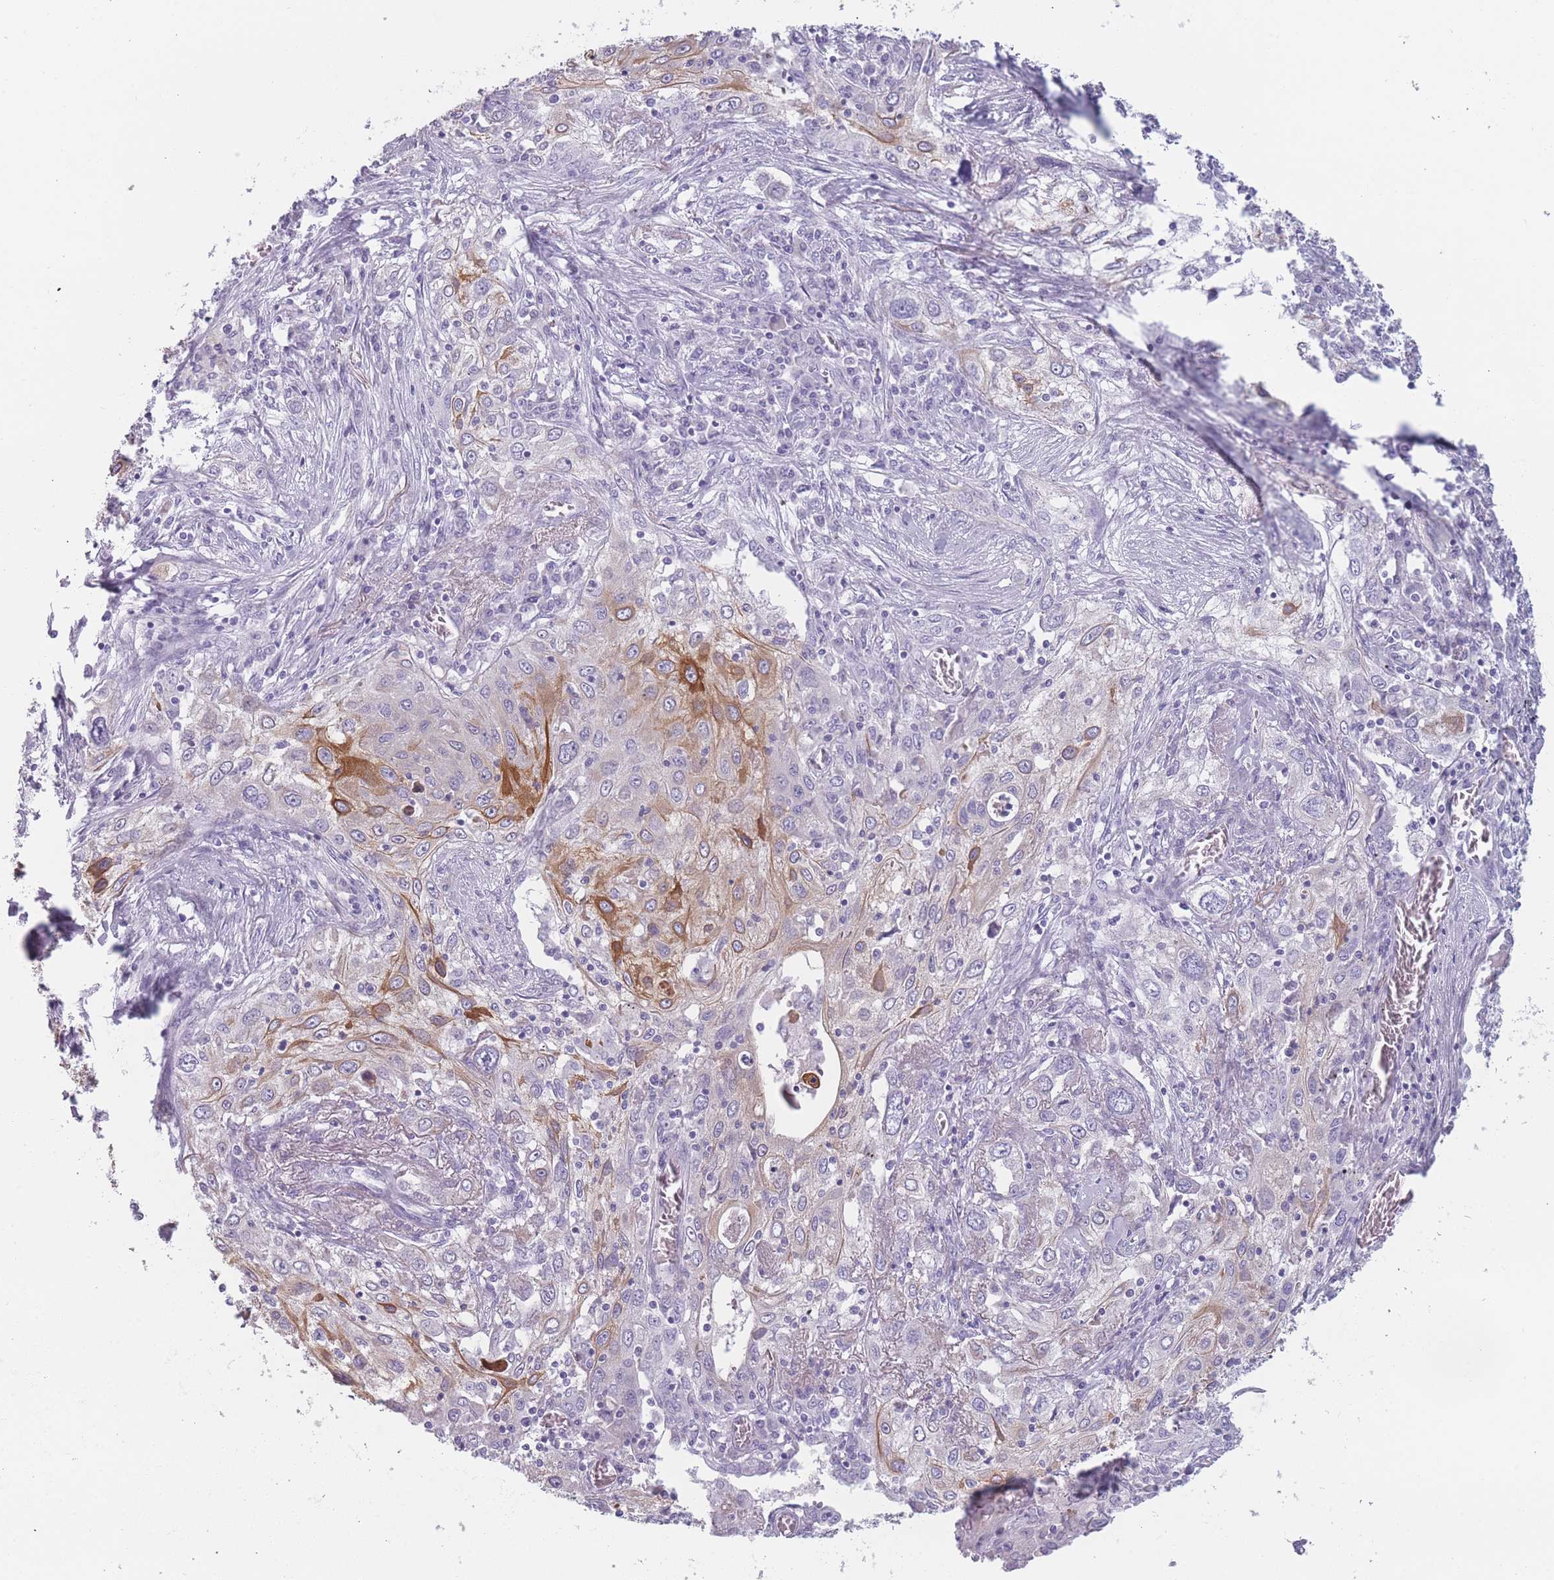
{"staining": {"intensity": "strong", "quantity": "<25%", "location": "cytoplasmic/membranous"}, "tissue": "lung cancer", "cell_type": "Tumor cells", "image_type": "cancer", "snomed": [{"axis": "morphology", "description": "Squamous cell carcinoma, NOS"}, {"axis": "topography", "description": "Lung"}], "caption": "Tumor cells reveal medium levels of strong cytoplasmic/membranous positivity in approximately <25% of cells in human lung squamous cell carcinoma. (DAB IHC, brown staining for protein, blue staining for nuclei).", "gene": "PPFIA3", "patient": {"sex": "female", "age": 69}}